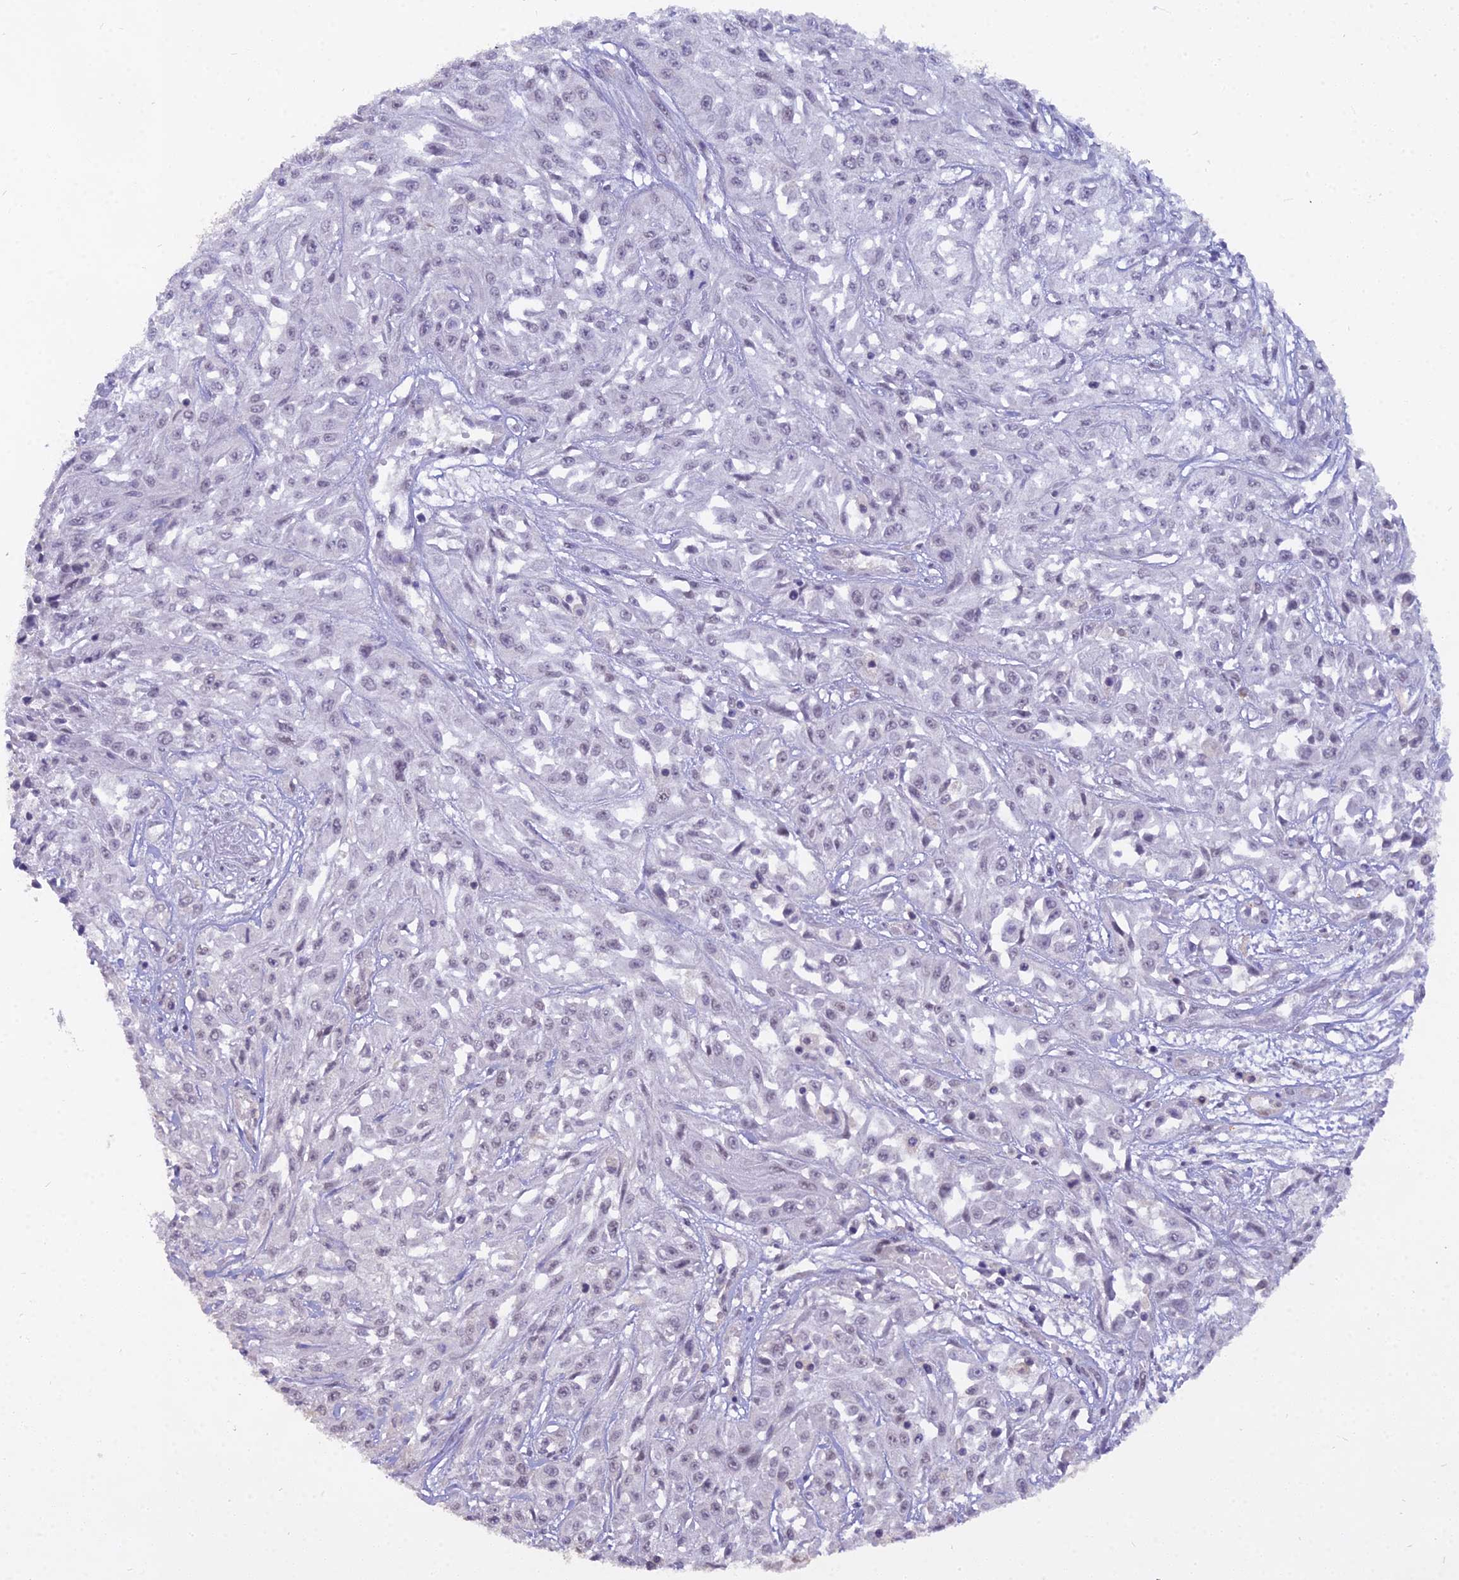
{"staining": {"intensity": "negative", "quantity": "none", "location": "none"}, "tissue": "skin cancer", "cell_type": "Tumor cells", "image_type": "cancer", "snomed": [{"axis": "morphology", "description": "Squamous cell carcinoma, NOS"}, {"axis": "morphology", "description": "Squamous cell carcinoma, metastatic, NOS"}, {"axis": "topography", "description": "Skin"}, {"axis": "topography", "description": "Lymph node"}], "caption": "Protein analysis of skin cancer (metastatic squamous cell carcinoma) shows no significant positivity in tumor cells.", "gene": "BLNK", "patient": {"sex": "male", "age": 75}}